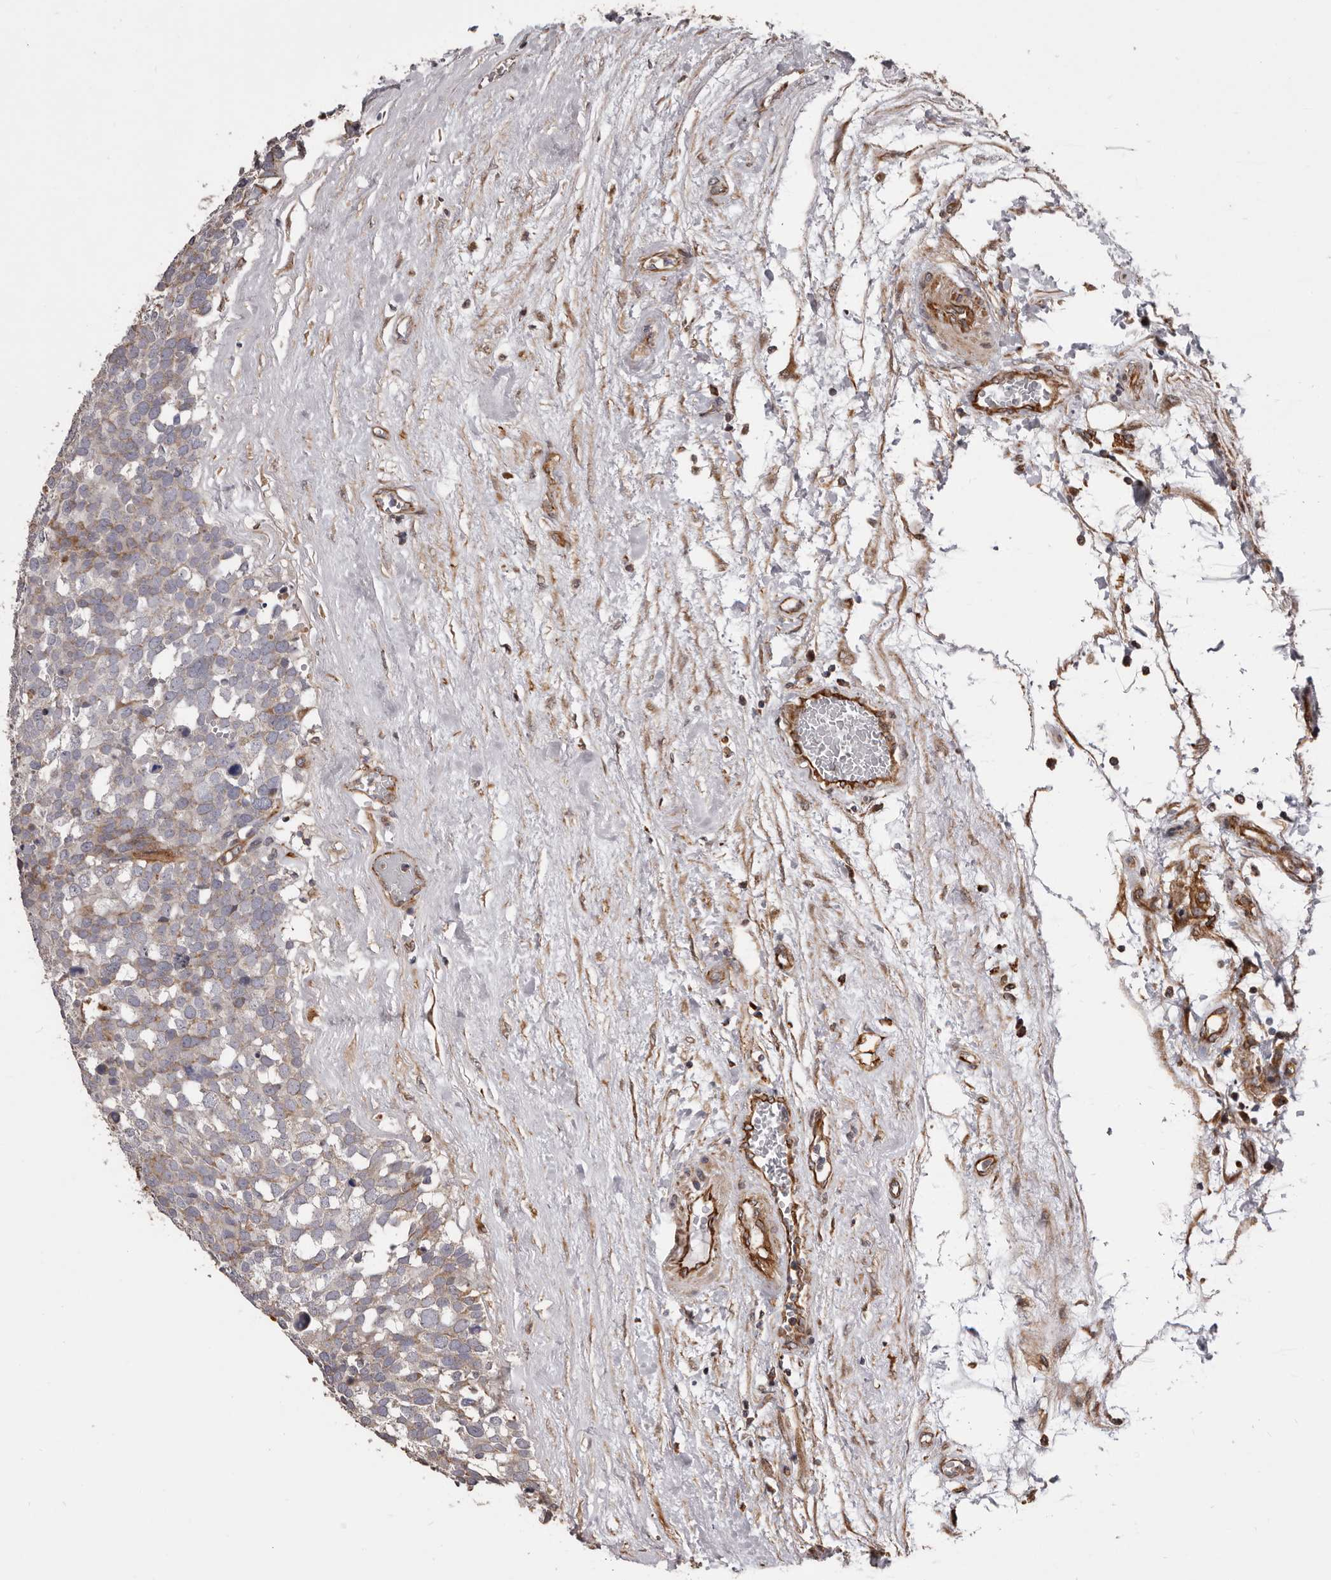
{"staining": {"intensity": "weak", "quantity": "<25%", "location": "cytoplasmic/membranous"}, "tissue": "testis cancer", "cell_type": "Tumor cells", "image_type": "cancer", "snomed": [{"axis": "morphology", "description": "Seminoma, NOS"}, {"axis": "topography", "description": "Testis"}], "caption": "This is an immunohistochemistry image of human testis cancer. There is no expression in tumor cells.", "gene": "CEP104", "patient": {"sex": "male", "age": 71}}